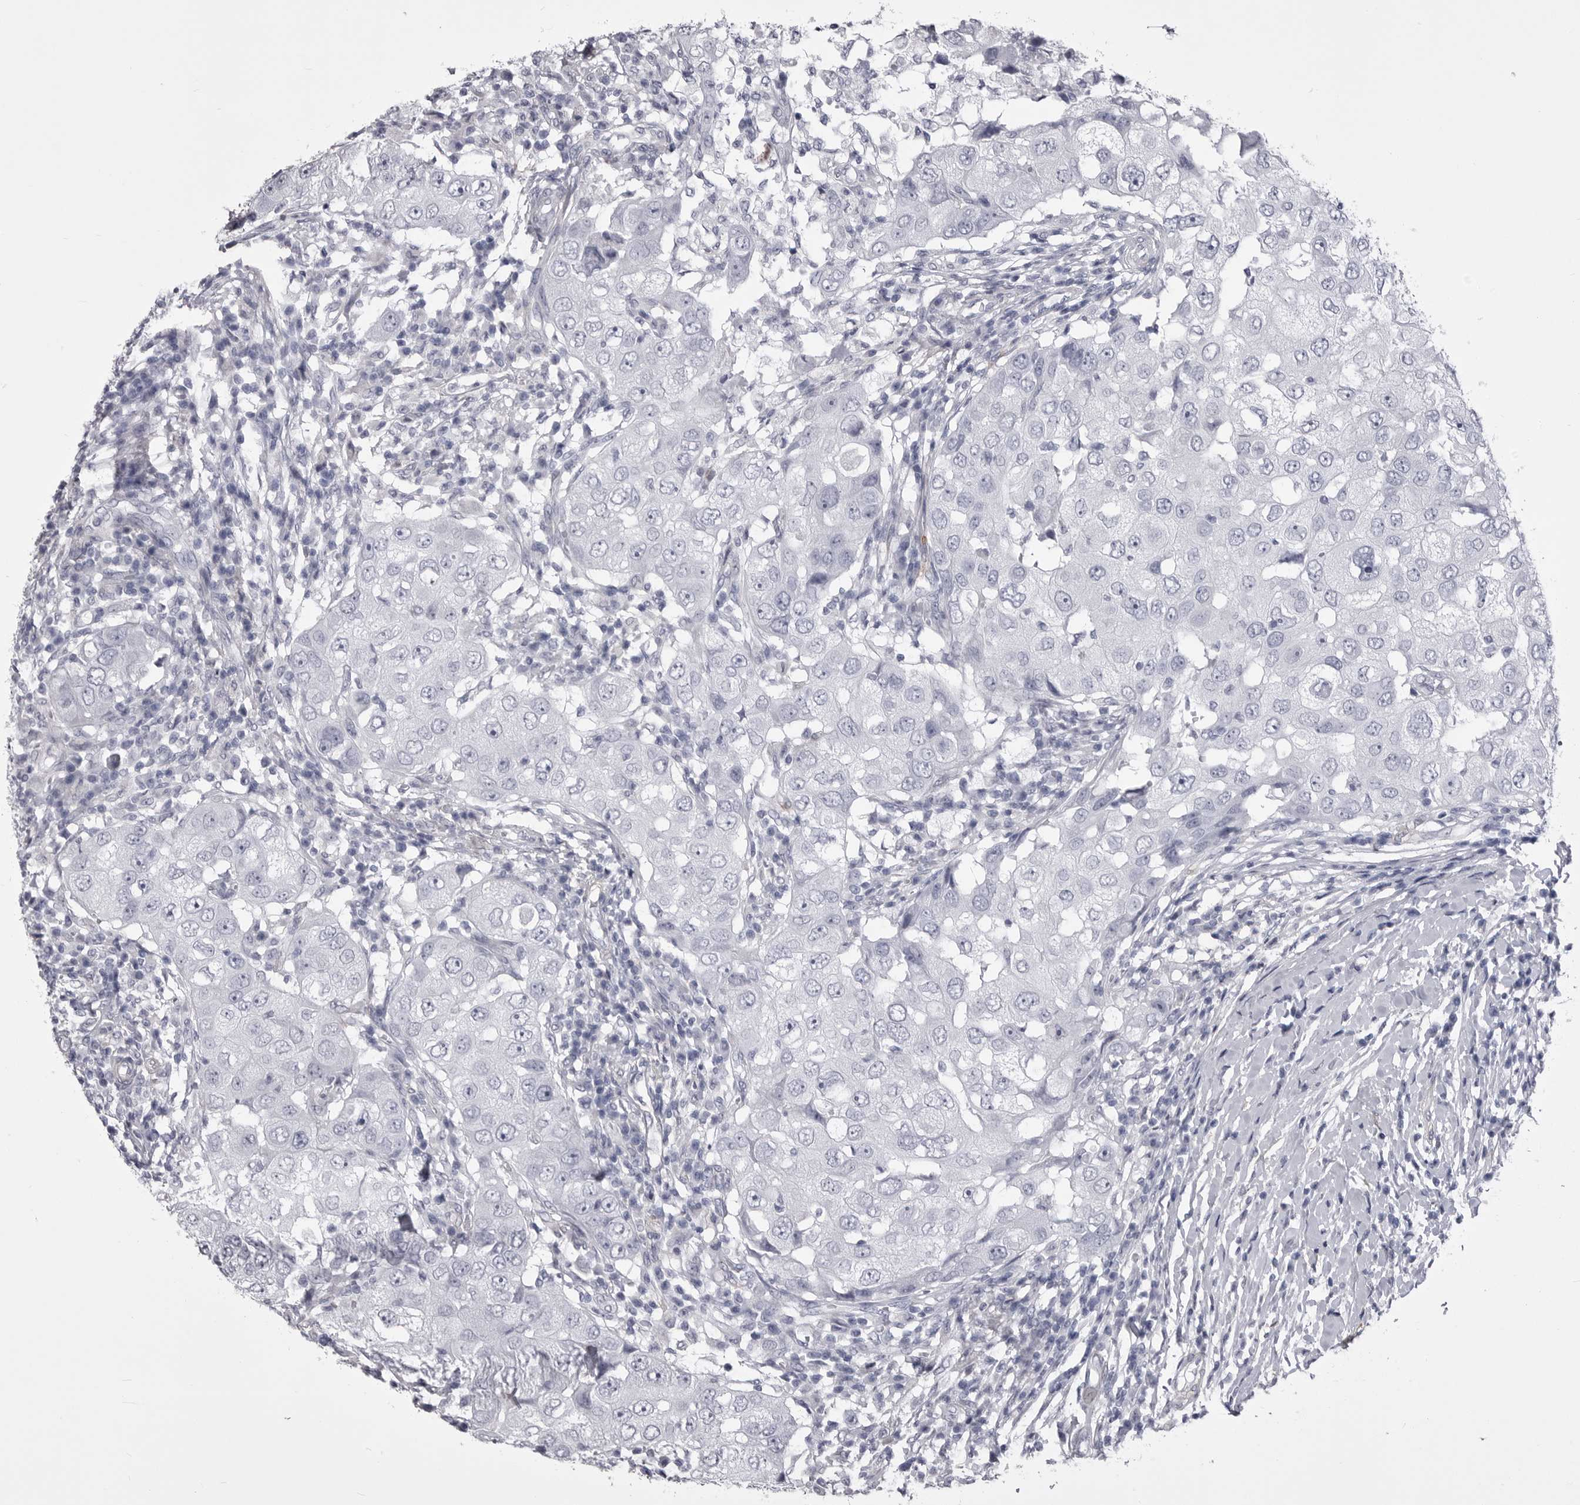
{"staining": {"intensity": "negative", "quantity": "none", "location": "none"}, "tissue": "breast cancer", "cell_type": "Tumor cells", "image_type": "cancer", "snomed": [{"axis": "morphology", "description": "Duct carcinoma"}, {"axis": "topography", "description": "Breast"}], "caption": "A micrograph of breast cancer stained for a protein exhibits no brown staining in tumor cells. The staining is performed using DAB brown chromogen with nuclei counter-stained in using hematoxylin.", "gene": "ANK2", "patient": {"sex": "female", "age": 27}}